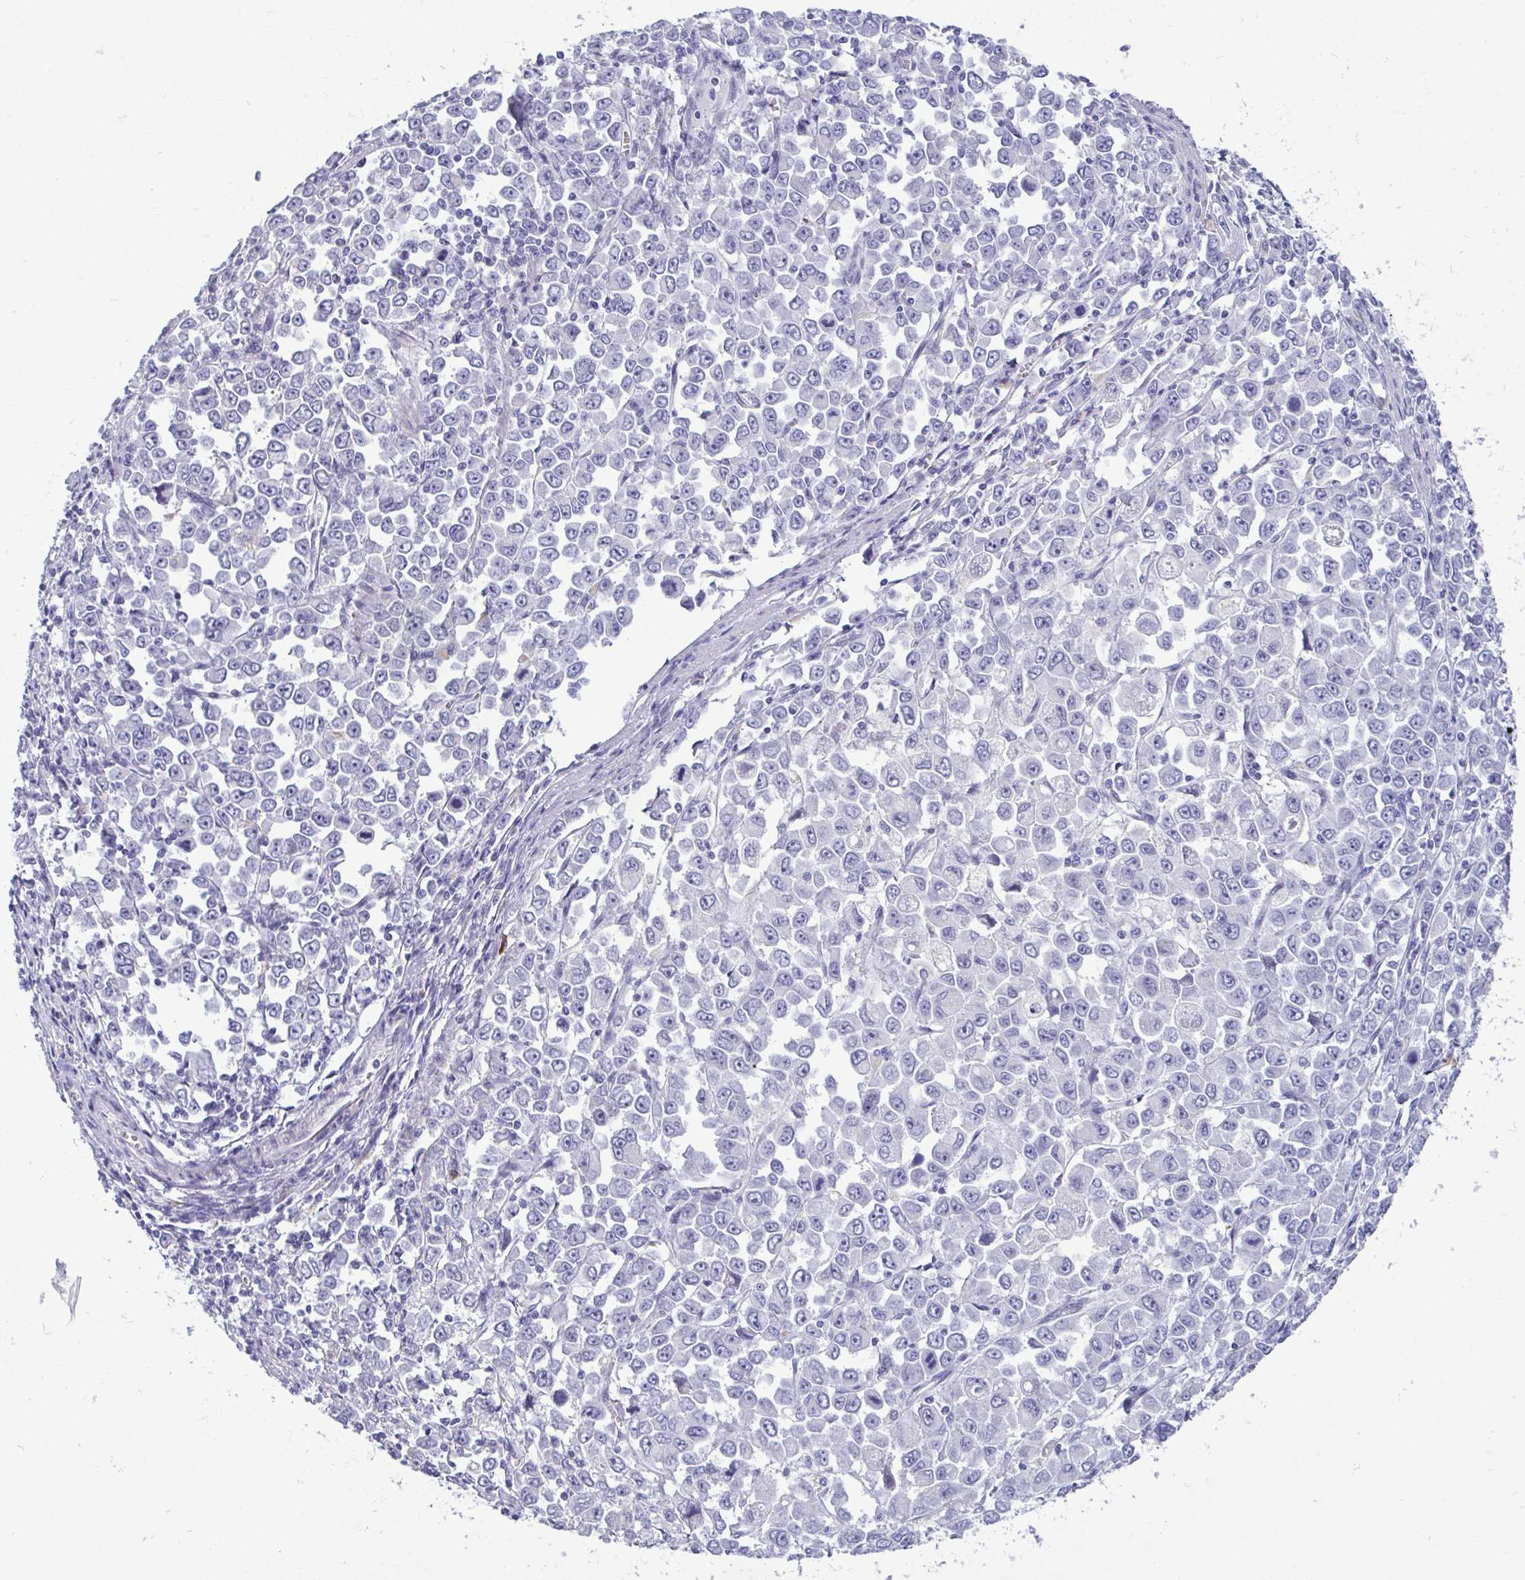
{"staining": {"intensity": "negative", "quantity": "none", "location": "none"}, "tissue": "stomach cancer", "cell_type": "Tumor cells", "image_type": "cancer", "snomed": [{"axis": "morphology", "description": "Adenocarcinoma, NOS"}, {"axis": "topography", "description": "Stomach, upper"}], "caption": "Tumor cells show no significant expression in stomach cancer.", "gene": "SERPINI1", "patient": {"sex": "male", "age": 70}}